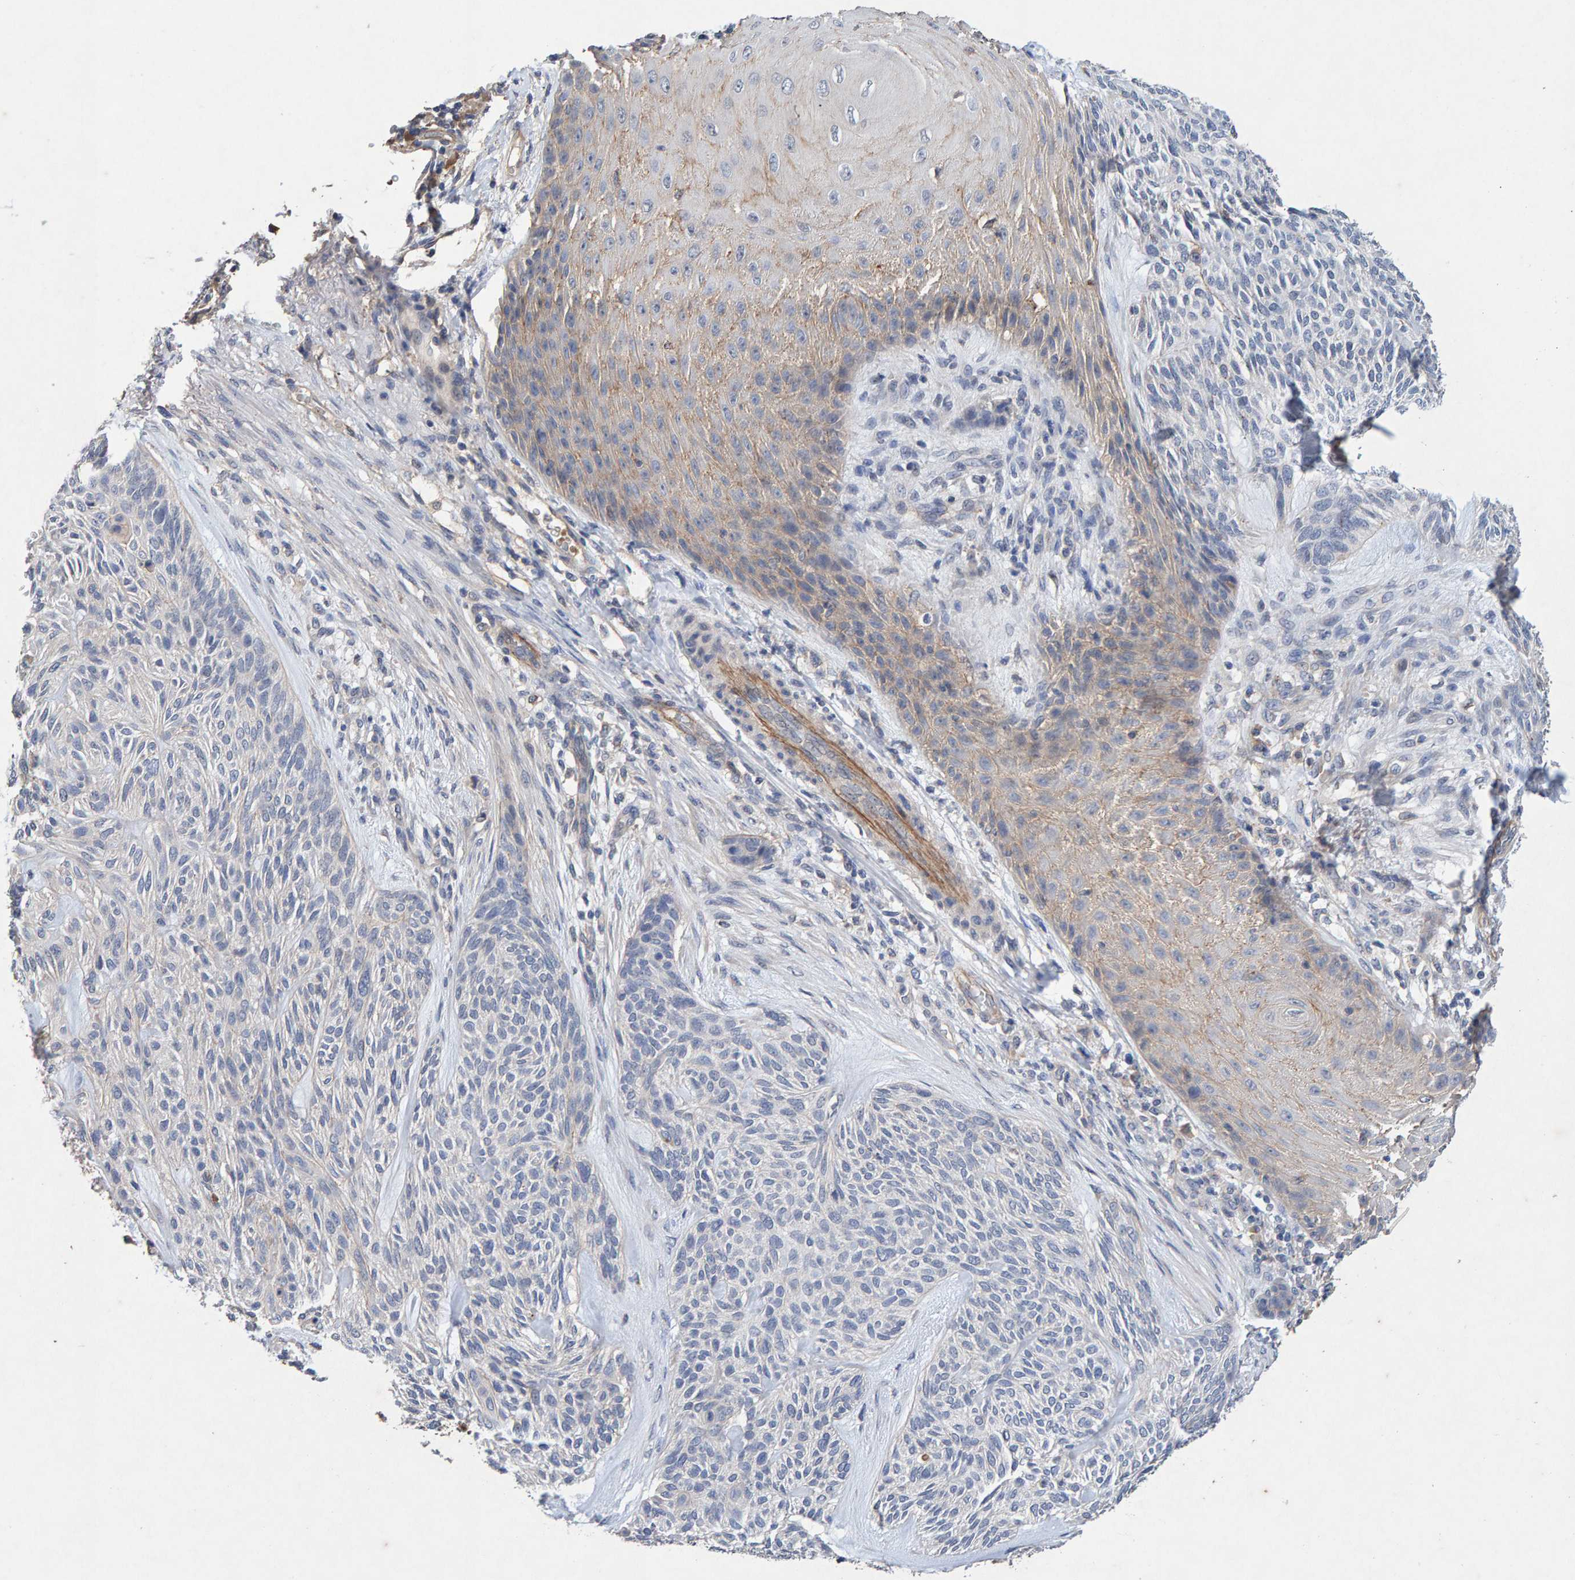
{"staining": {"intensity": "negative", "quantity": "none", "location": "none"}, "tissue": "skin cancer", "cell_type": "Tumor cells", "image_type": "cancer", "snomed": [{"axis": "morphology", "description": "Basal cell carcinoma"}, {"axis": "topography", "description": "Skin"}], "caption": "Tumor cells are negative for brown protein staining in basal cell carcinoma (skin). The staining was performed using DAB to visualize the protein expression in brown, while the nuclei were stained in blue with hematoxylin (Magnification: 20x).", "gene": "EFR3A", "patient": {"sex": "male", "age": 55}}